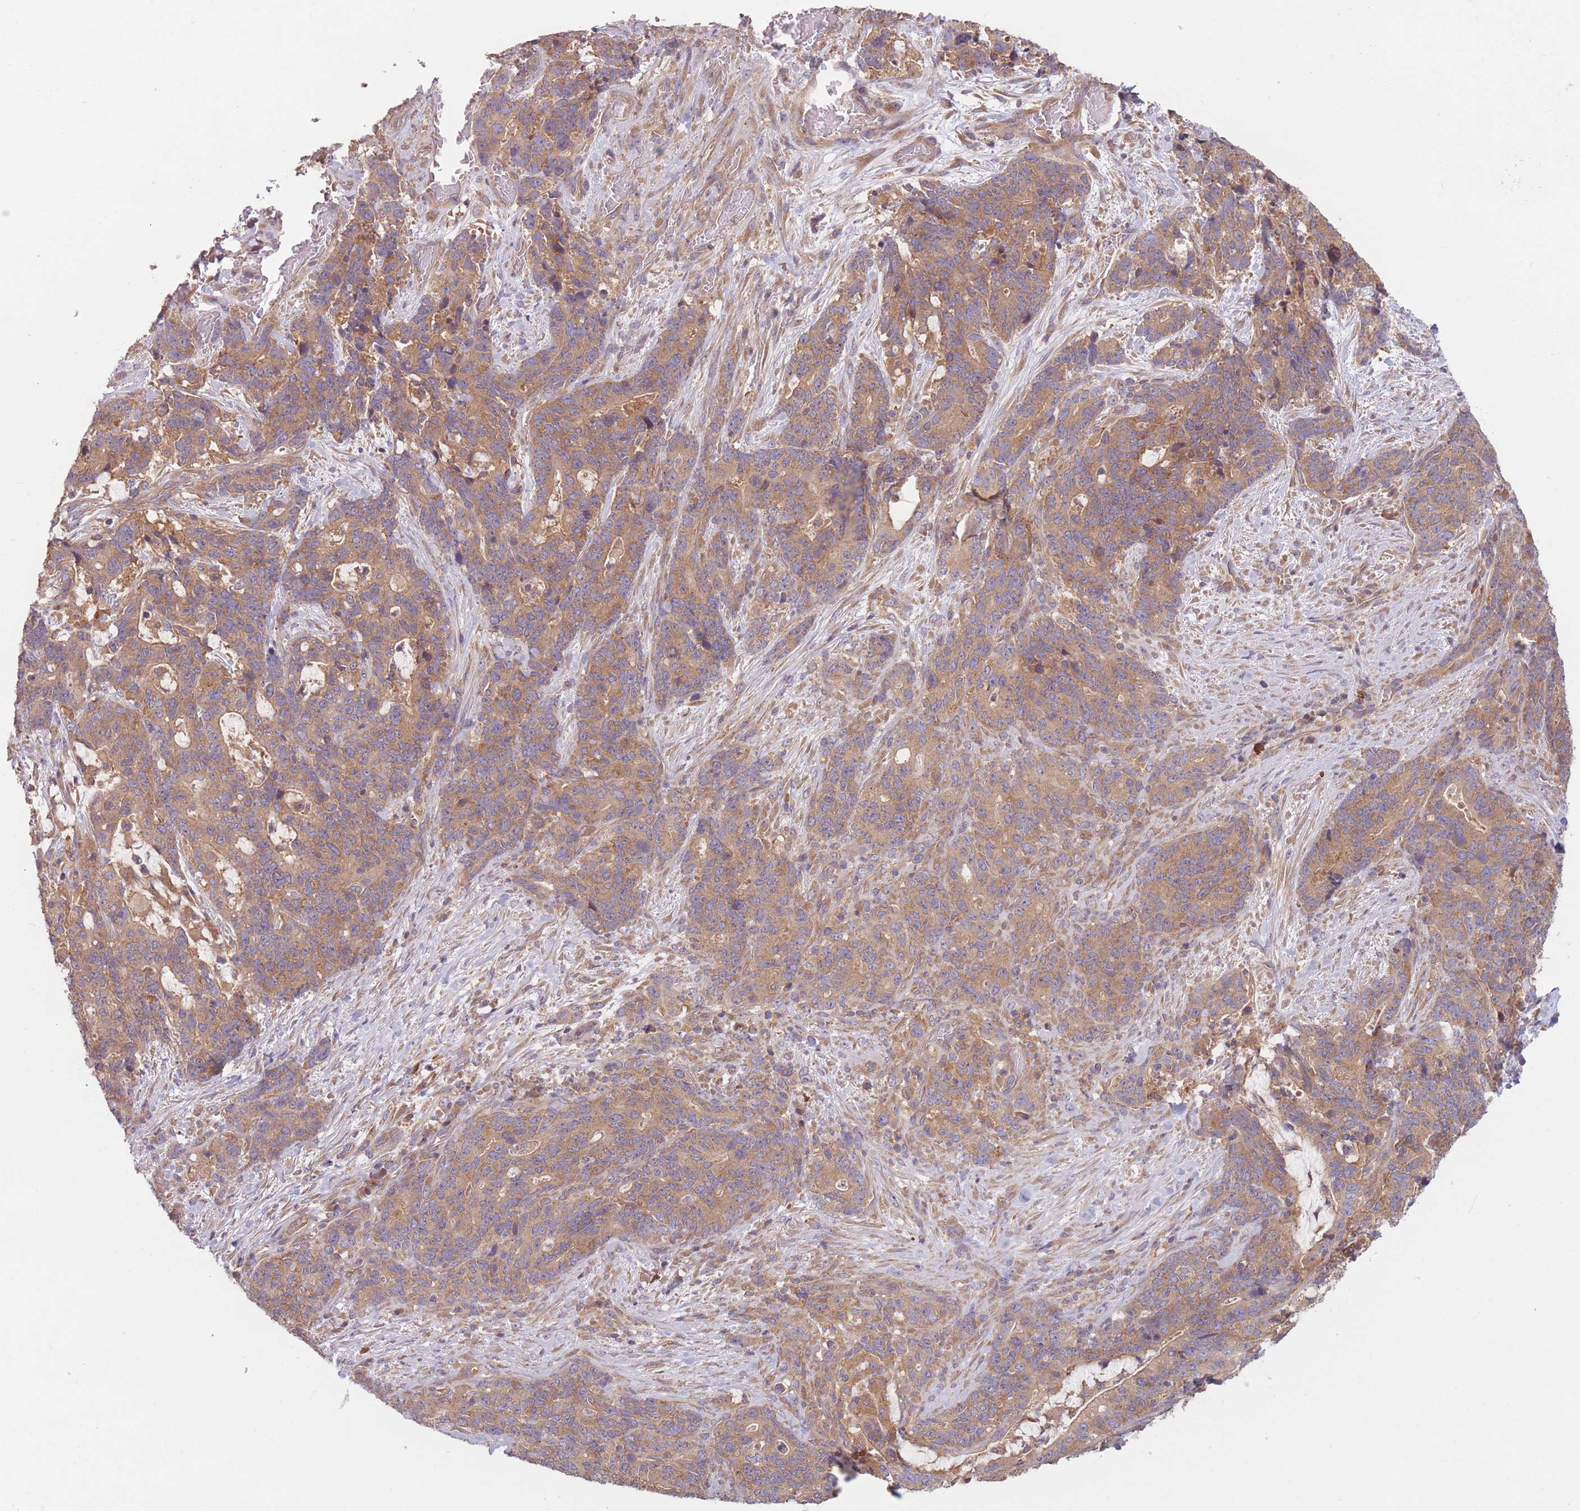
{"staining": {"intensity": "moderate", "quantity": ">75%", "location": "cytoplasmic/membranous"}, "tissue": "stomach cancer", "cell_type": "Tumor cells", "image_type": "cancer", "snomed": [{"axis": "morphology", "description": "Normal tissue, NOS"}, {"axis": "morphology", "description": "Adenocarcinoma, NOS"}, {"axis": "topography", "description": "Stomach"}], "caption": "Immunohistochemistry (IHC) staining of stomach adenocarcinoma, which displays medium levels of moderate cytoplasmic/membranous staining in about >75% of tumor cells indicating moderate cytoplasmic/membranous protein expression. The staining was performed using DAB (brown) for protein detection and nuclei were counterstained in hematoxylin (blue).", "gene": "WASHC2A", "patient": {"sex": "female", "age": 64}}